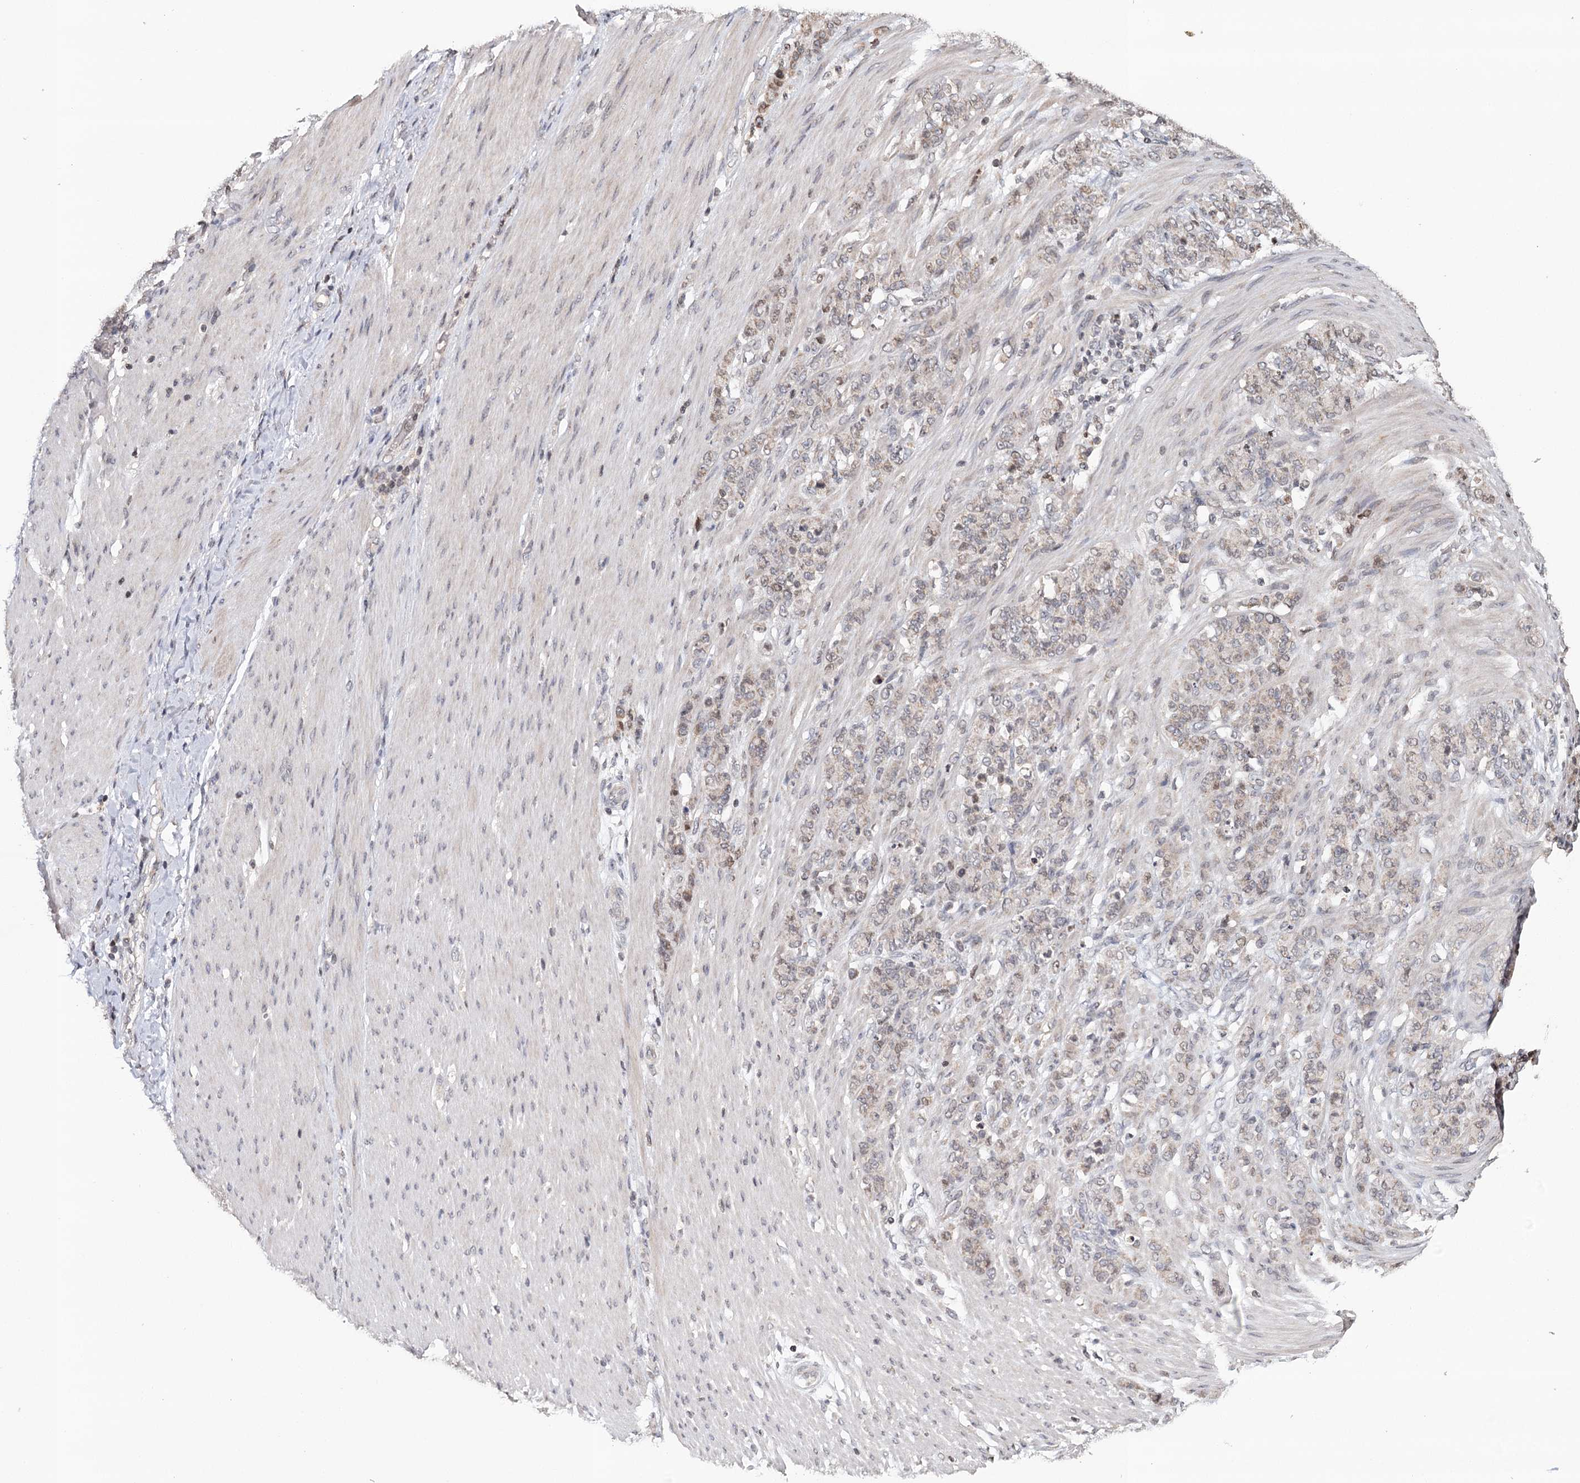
{"staining": {"intensity": "weak", "quantity": "25%-75%", "location": "cytoplasmic/membranous"}, "tissue": "stomach cancer", "cell_type": "Tumor cells", "image_type": "cancer", "snomed": [{"axis": "morphology", "description": "Adenocarcinoma, NOS"}, {"axis": "topography", "description": "Stomach"}], "caption": "IHC (DAB (3,3'-diaminobenzidine)) staining of adenocarcinoma (stomach) demonstrates weak cytoplasmic/membranous protein expression in approximately 25%-75% of tumor cells. The staining is performed using DAB (3,3'-diaminobenzidine) brown chromogen to label protein expression. The nuclei are counter-stained blue using hematoxylin.", "gene": "ICOS", "patient": {"sex": "female", "age": 79}}